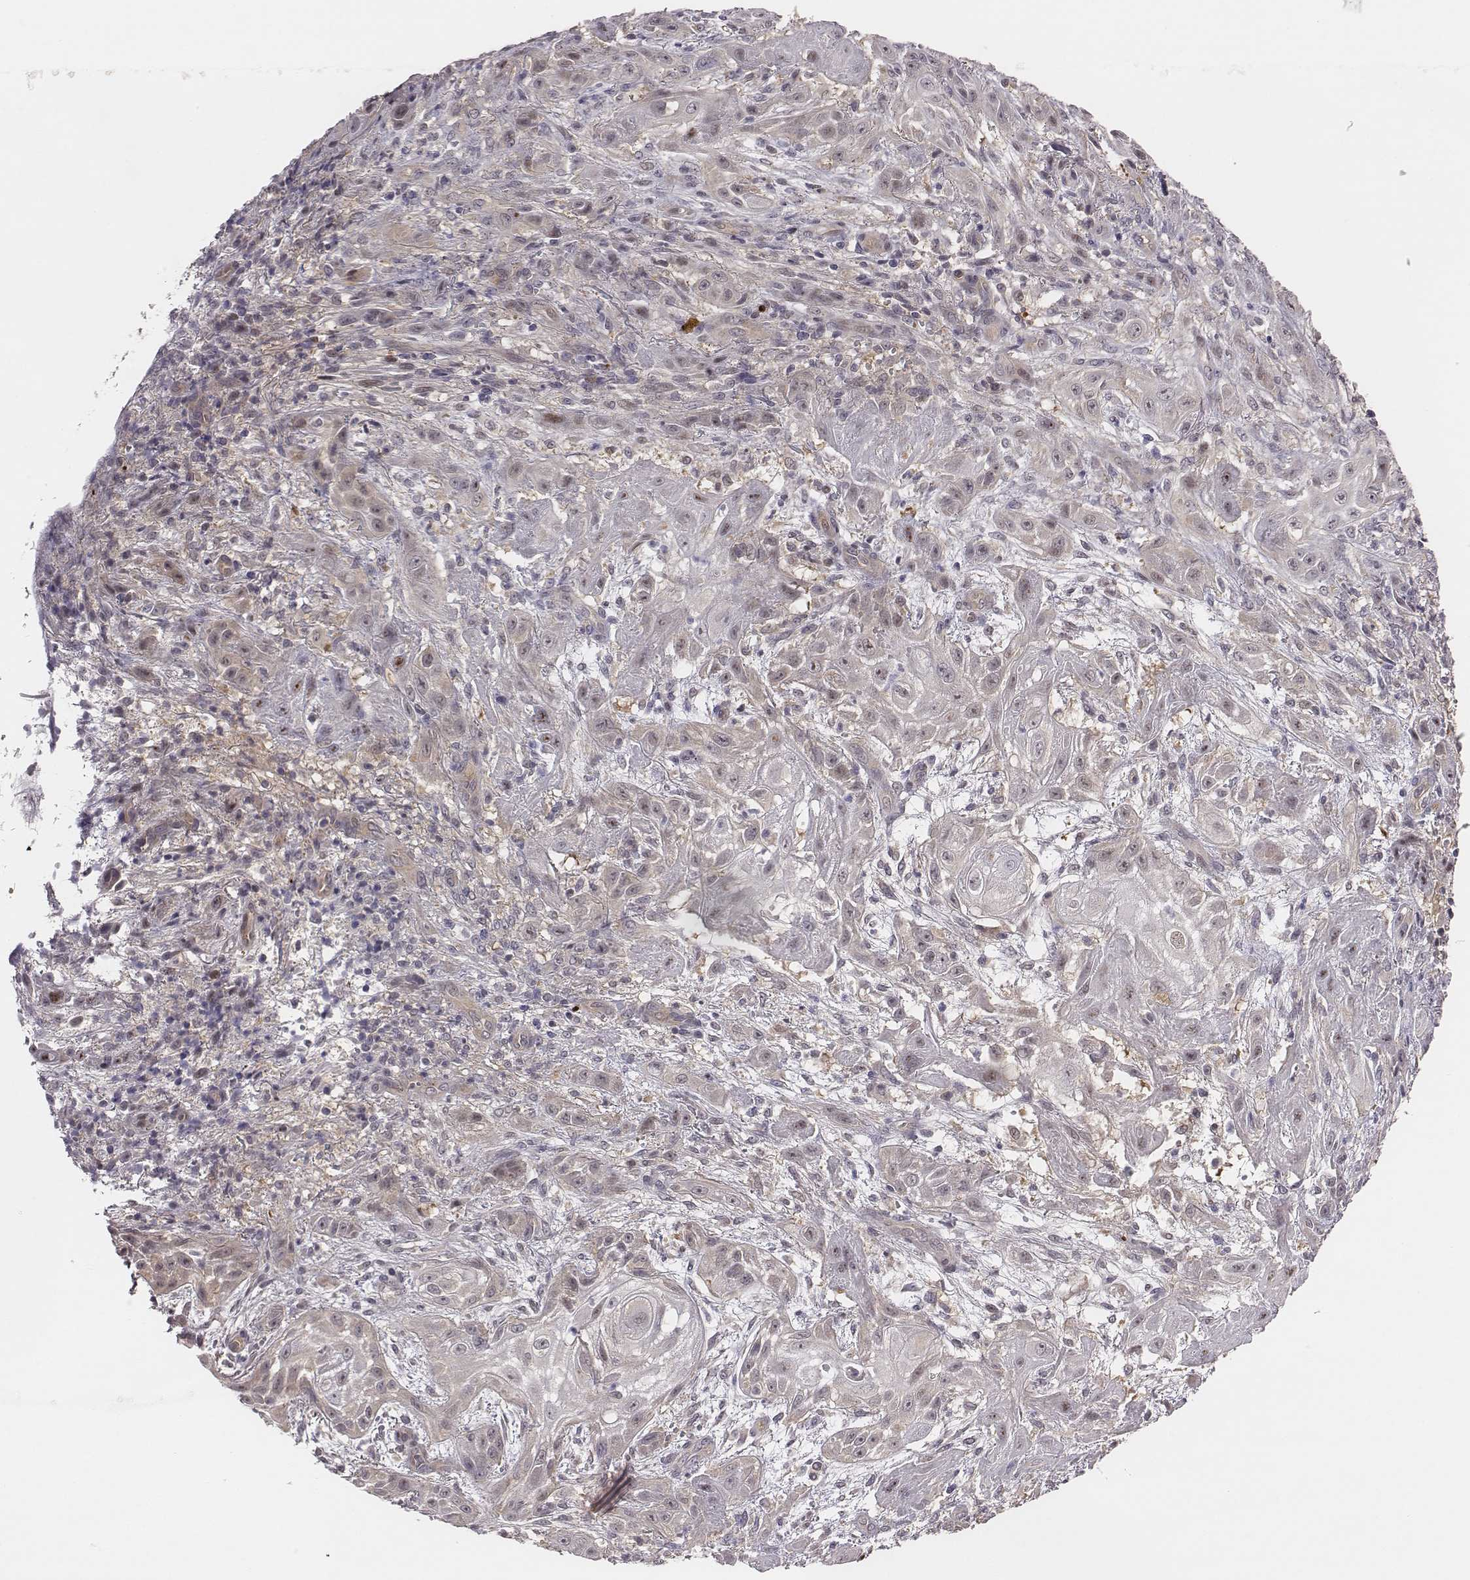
{"staining": {"intensity": "weak", "quantity": "25%-75%", "location": "cytoplasmic/membranous"}, "tissue": "skin cancer", "cell_type": "Tumor cells", "image_type": "cancer", "snomed": [{"axis": "morphology", "description": "Squamous cell carcinoma, NOS"}, {"axis": "topography", "description": "Skin"}], "caption": "A micrograph of skin squamous cell carcinoma stained for a protein exhibits weak cytoplasmic/membranous brown staining in tumor cells.", "gene": "SMURF2", "patient": {"sex": "male", "age": 62}}